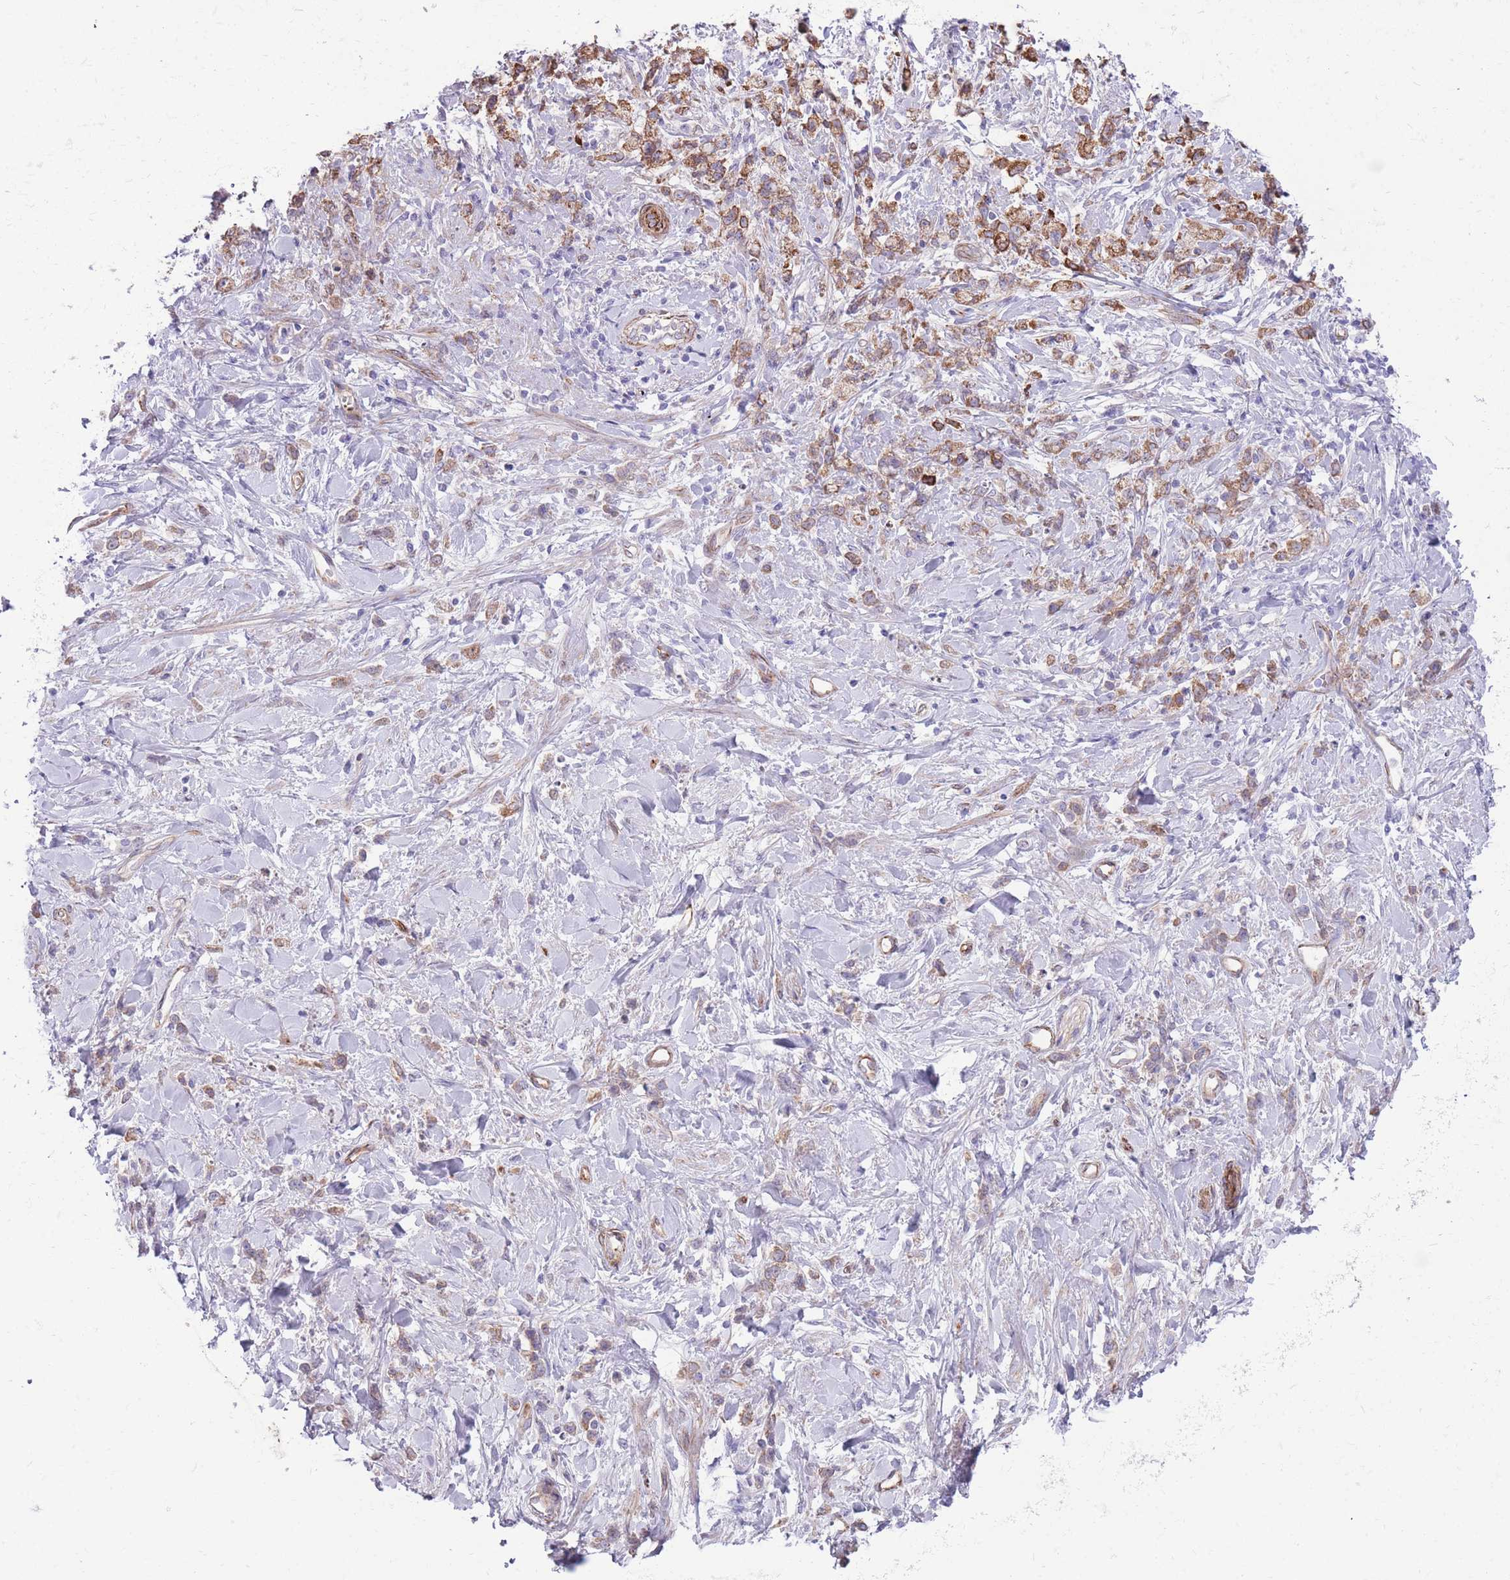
{"staining": {"intensity": "moderate", "quantity": ">75%", "location": "cytoplasmic/membranous"}, "tissue": "stomach cancer", "cell_type": "Tumor cells", "image_type": "cancer", "snomed": [{"axis": "morphology", "description": "Adenocarcinoma, NOS"}, {"axis": "topography", "description": "Stomach"}], "caption": "Immunohistochemistry of human adenocarcinoma (stomach) exhibits medium levels of moderate cytoplasmic/membranous positivity in approximately >75% of tumor cells. (brown staining indicates protein expression, while blue staining denotes nuclei).", "gene": "RGS11", "patient": {"sex": "female", "age": 60}}